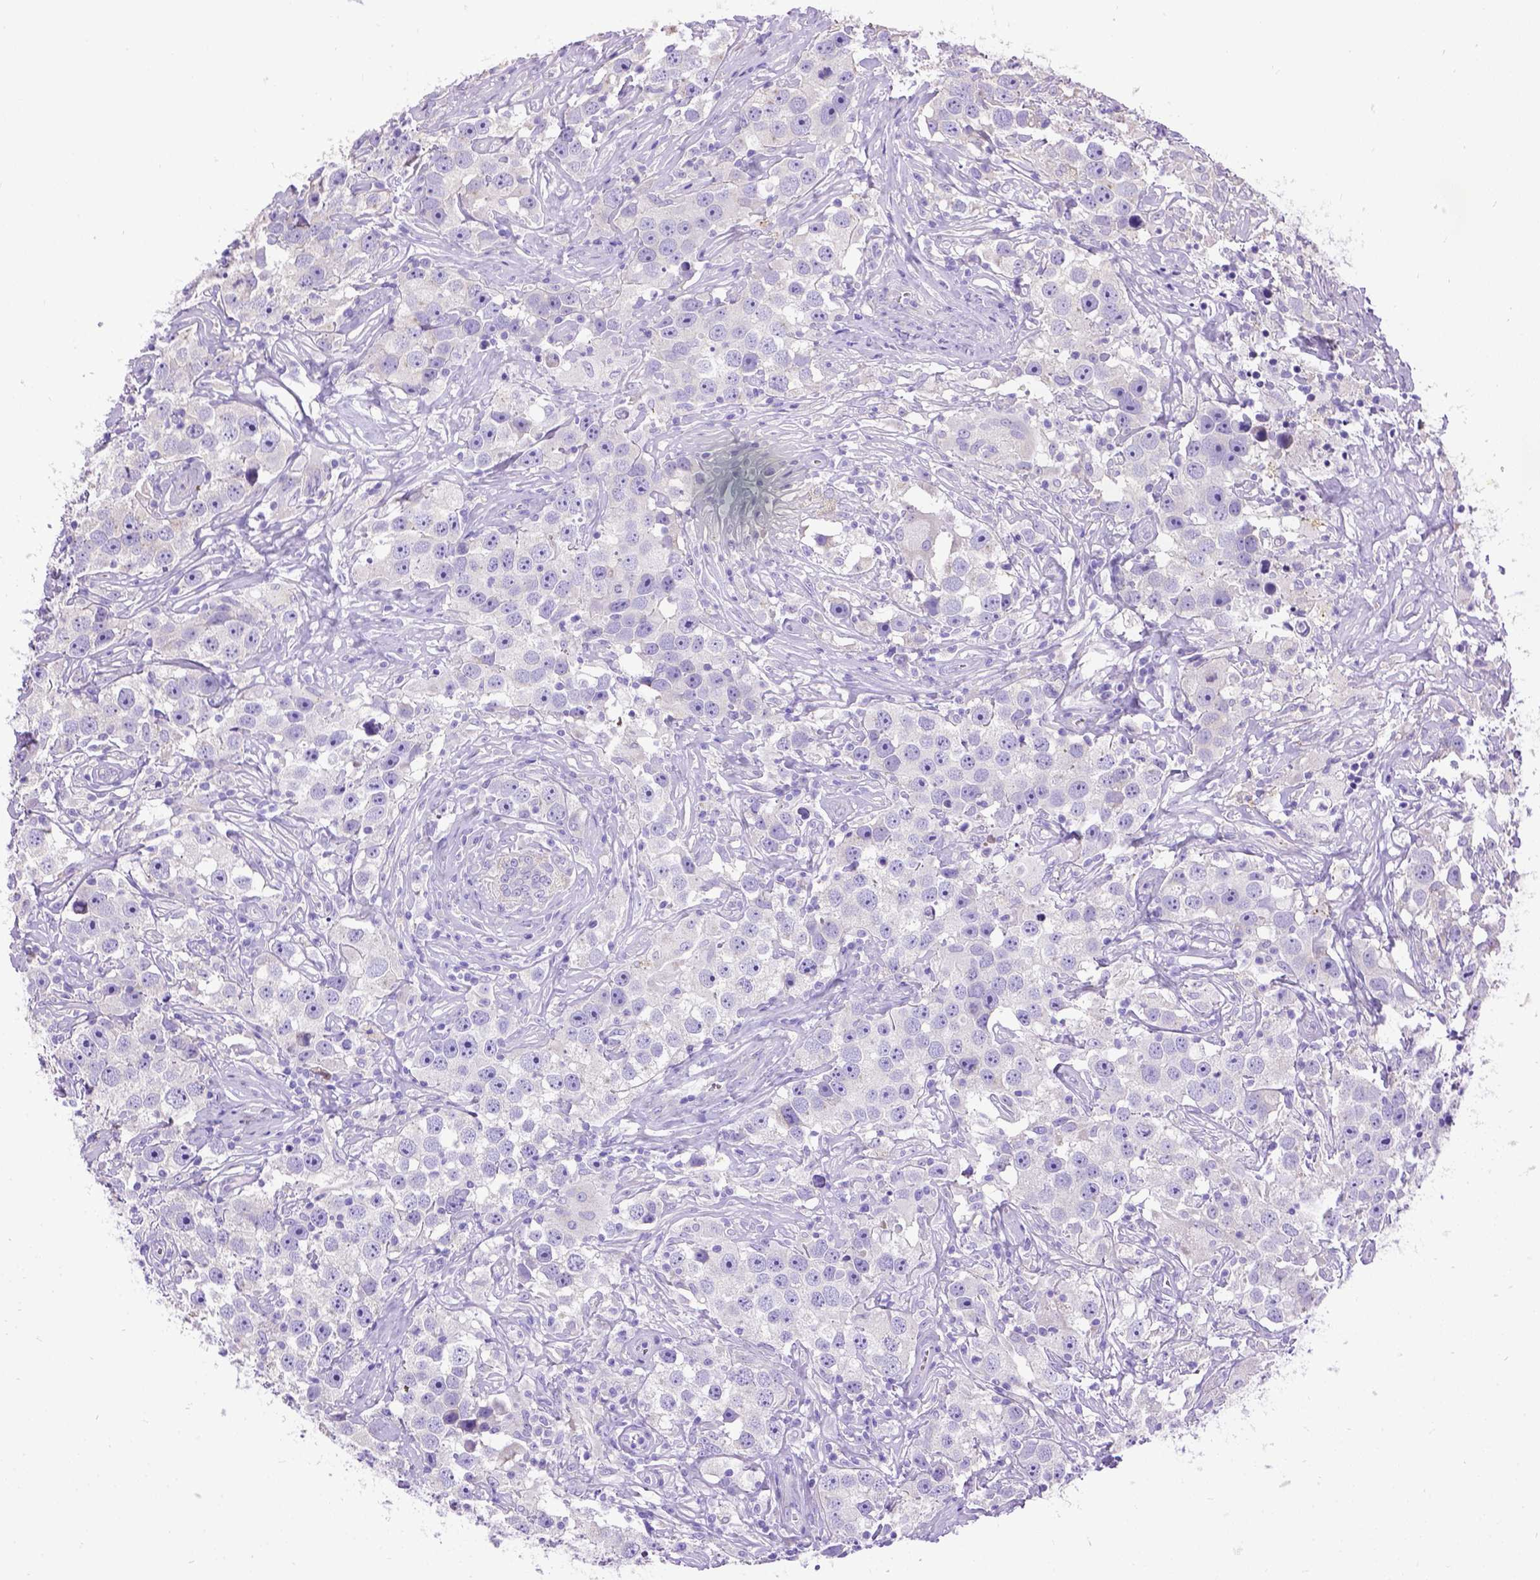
{"staining": {"intensity": "negative", "quantity": "none", "location": "none"}, "tissue": "testis cancer", "cell_type": "Tumor cells", "image_type": "cancer", "snomed": [{"axis": "morphology", "description": "Seminoma, NOS"}, {"axis": "topography", "description": "Testis"}], "caption": "Human testis cancer stained for a protein using immunohistochemistry (IHC) displays no positivity in tumor cells.", "gene": "CFAP54", "patient": {"sex": "male", "age": 49}}